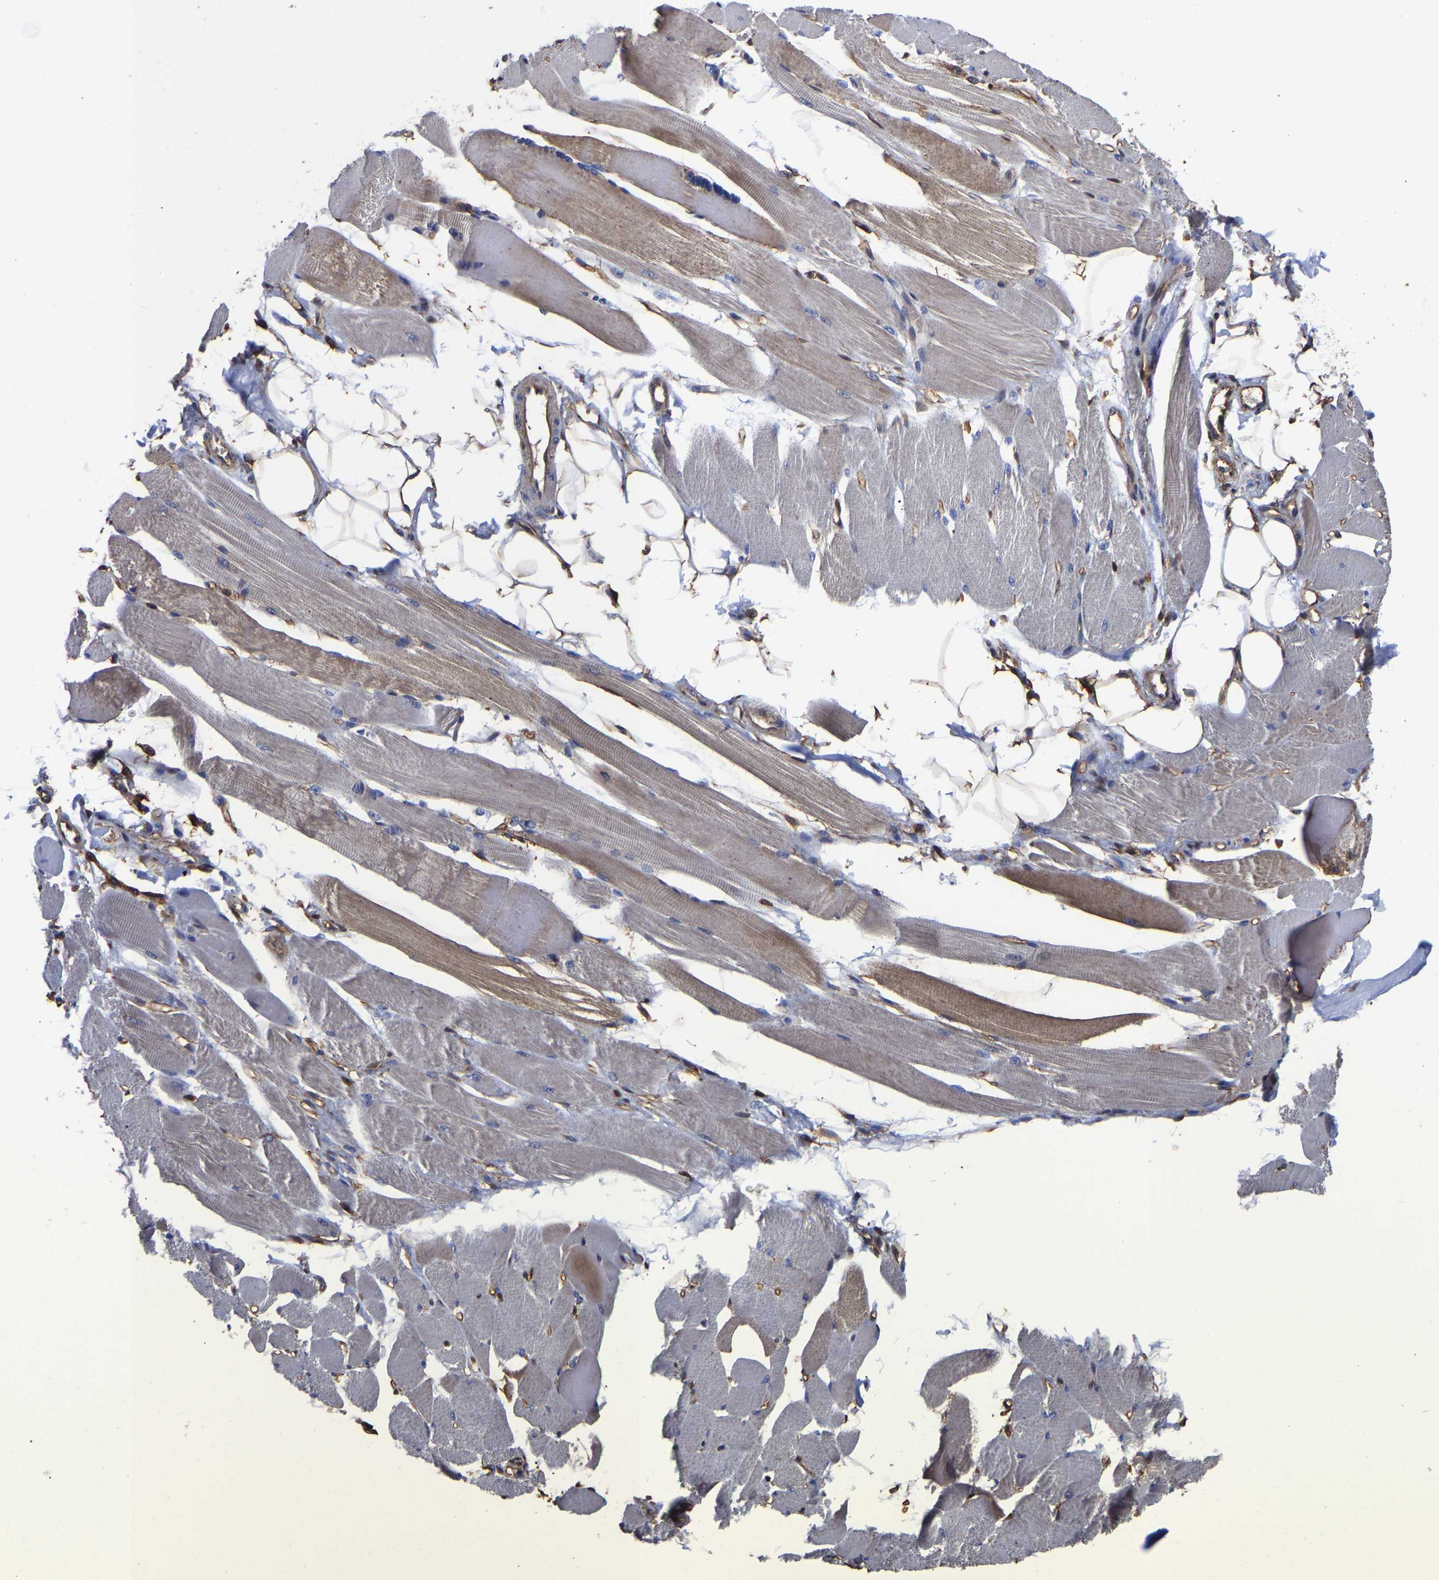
{"staining": {"intensity": "moderate", "quantity": "25%-75%", "location": "cytoplasmic/membranous"}, "tissue": "skeletal muscle", "cell_type": "Myocytes", "image_type": "normal", "snomed": [{"axis": "morphology", "description": "Normal tissue, NOS"}, {"axis": "topography", "description": "Skeletal muscle"}, {"axis": "topography", "description": "Peripheral nerve tissue"}], "caption": "This is an image of immunohistochemistry (IHC) staining of unremarkable skeletal muscle, which shows moderate expression in the cytoplasmic/membranous of myocytes.", "gene": "LIF", "patient": {"sex": "female", "age": 84}}